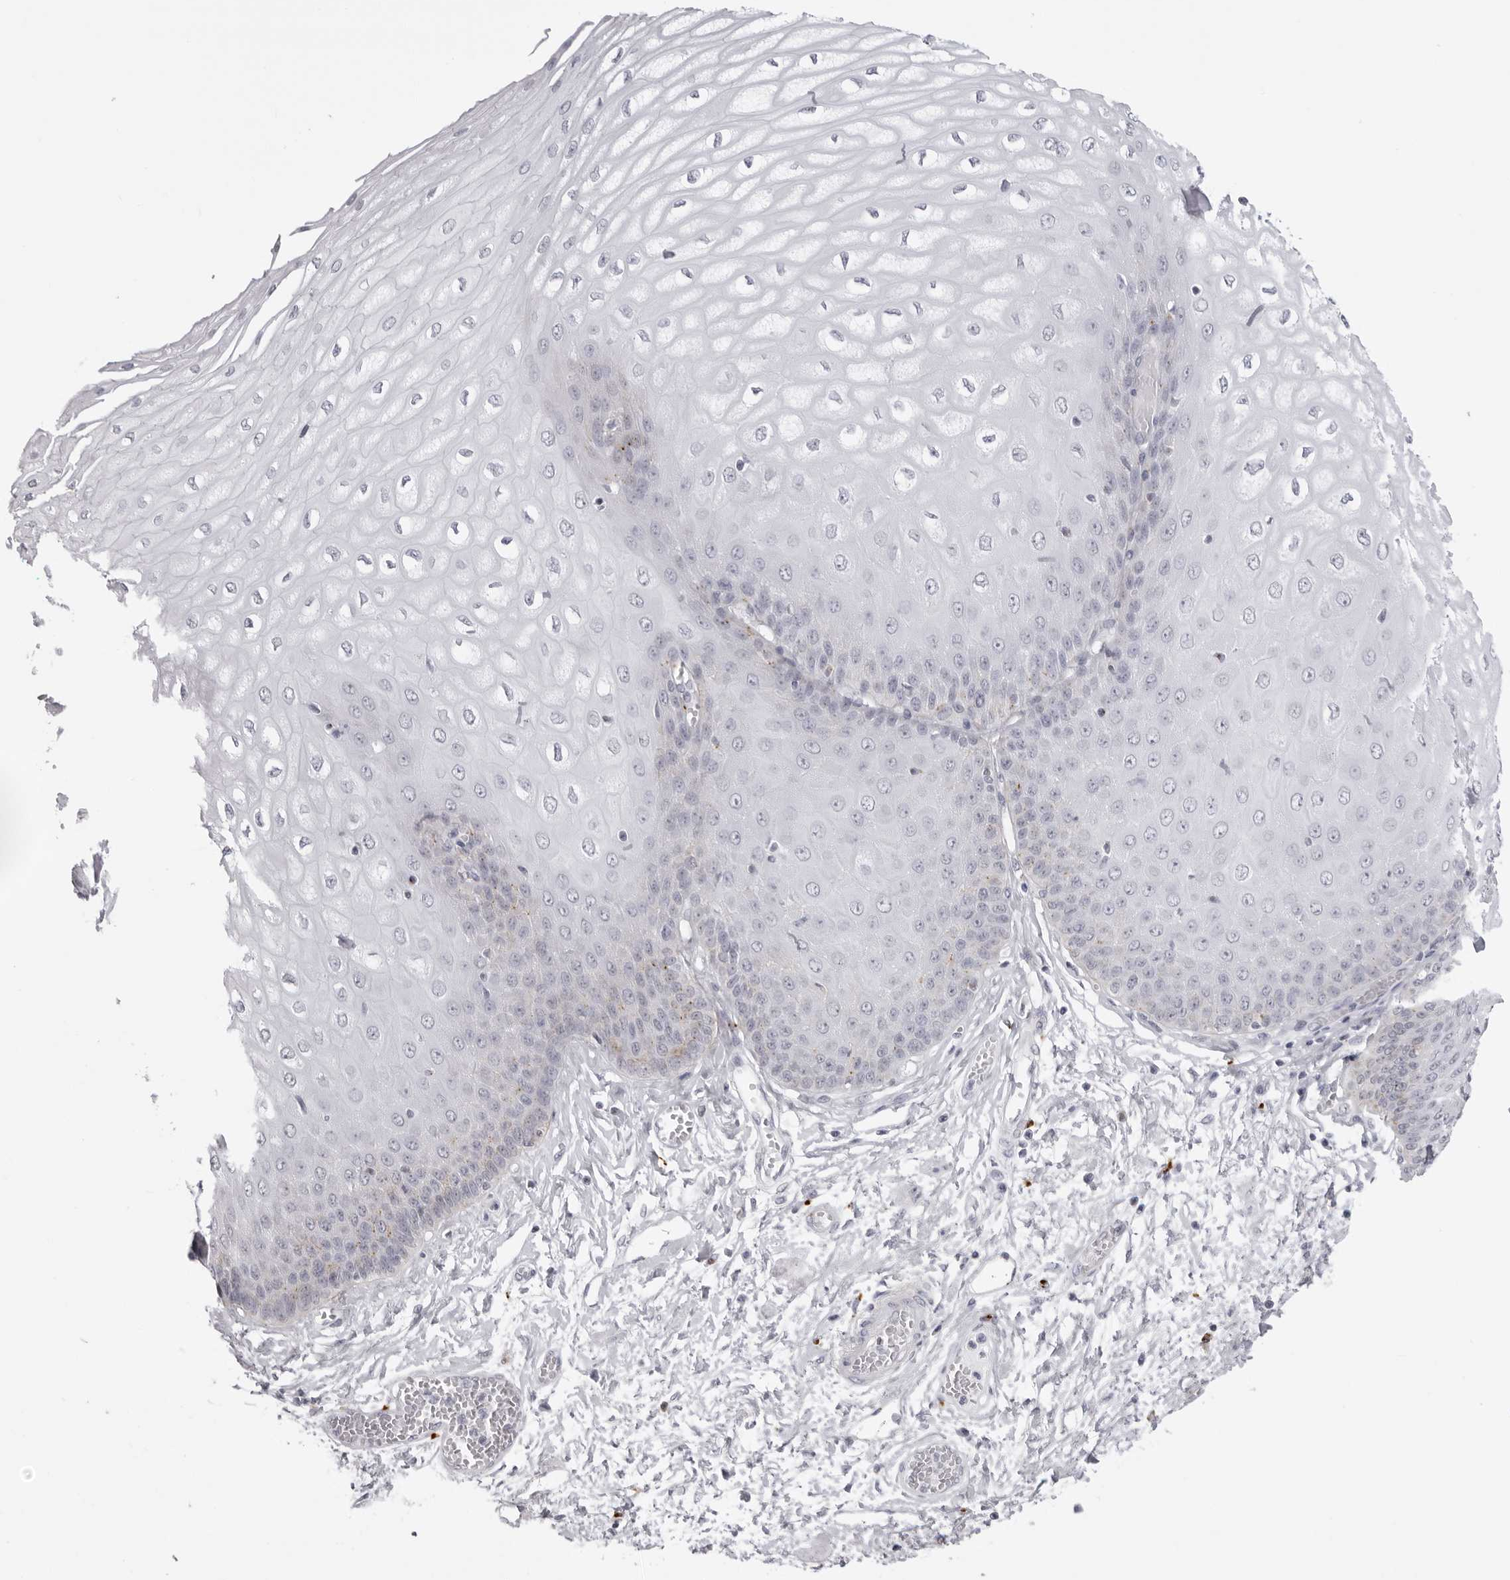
{"staining": {"intensity": "weak", "quantity": "<25%", "location": "cytoplasmic/membranous"}, "tissue": "esophagus", "cell_type": "Squamous epithelial cells", "image_type": "normal", "snomed": [{"axis": "morphology", "description": "Normal tissue, NOS"}, {"axis": "topography", "description": "Esophagus"}], "caption": "The immunohistochemistry histopathology image has no significant staining in squamous epithelial cells of esophagus. (Immunohistochemistry (ihc), brightfield microscopy, high magnification).", "gene": "IL25", "patient": {"sex": "male", "age": 60}}